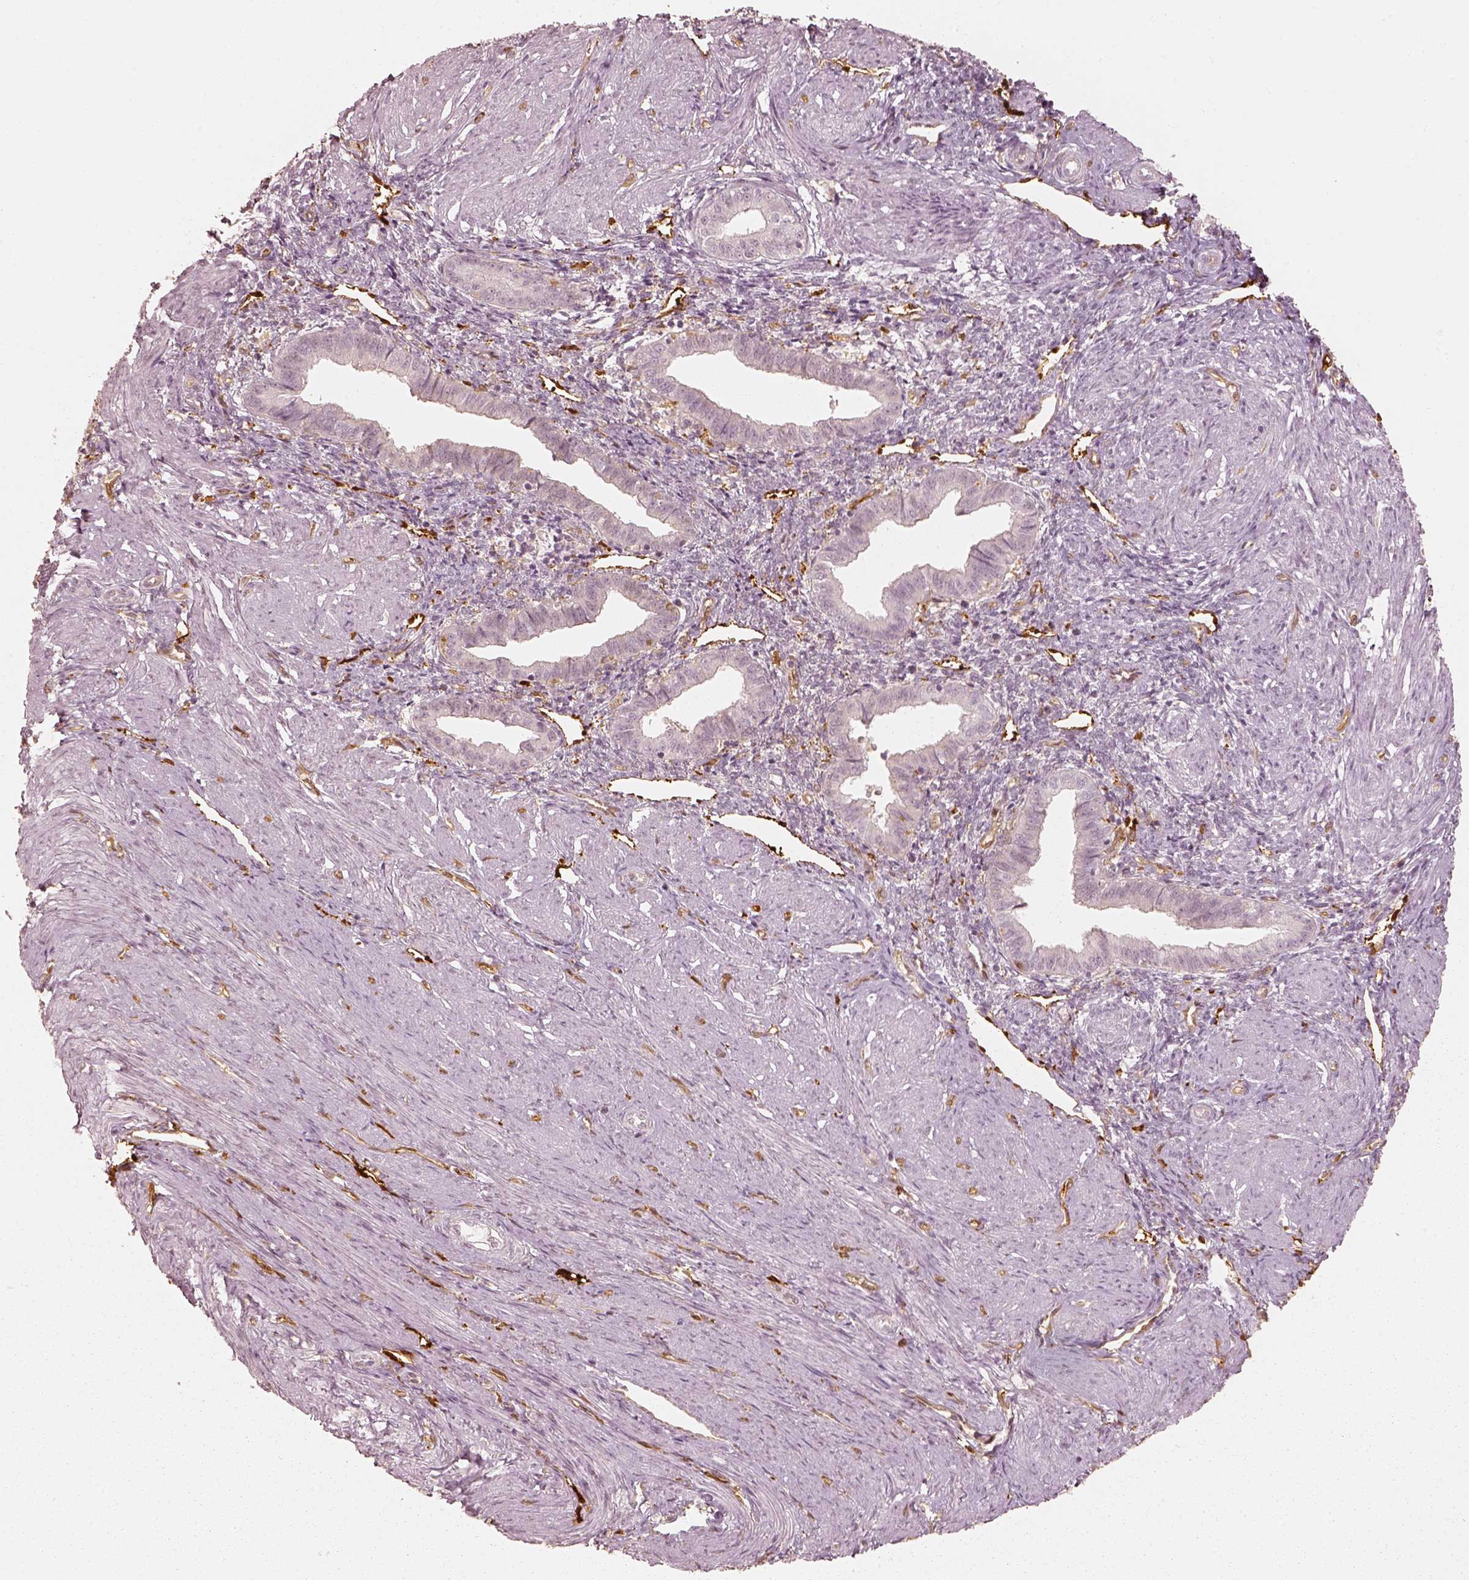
{"staining": {"intensity": "weak", "quantity": "<25%", "location": "cytoplasmic/membranous"}, "tissue": "endometrium", "cell_type": "Cells in endometrial stroma", "image_type": "normal", "snomed": [{"axis": "morphology", "description": "Normal tissue, NOS"}, {"axis": "topography", "description": "Endometrium"}], "caption": "A high-resolution image shows IHC staining of unremarkable endometrium, which demonstrates no significant staining in cells in endometrial stroma.", "gene": "FSCN1", "patient": {"sex": "female", "age": 37}}